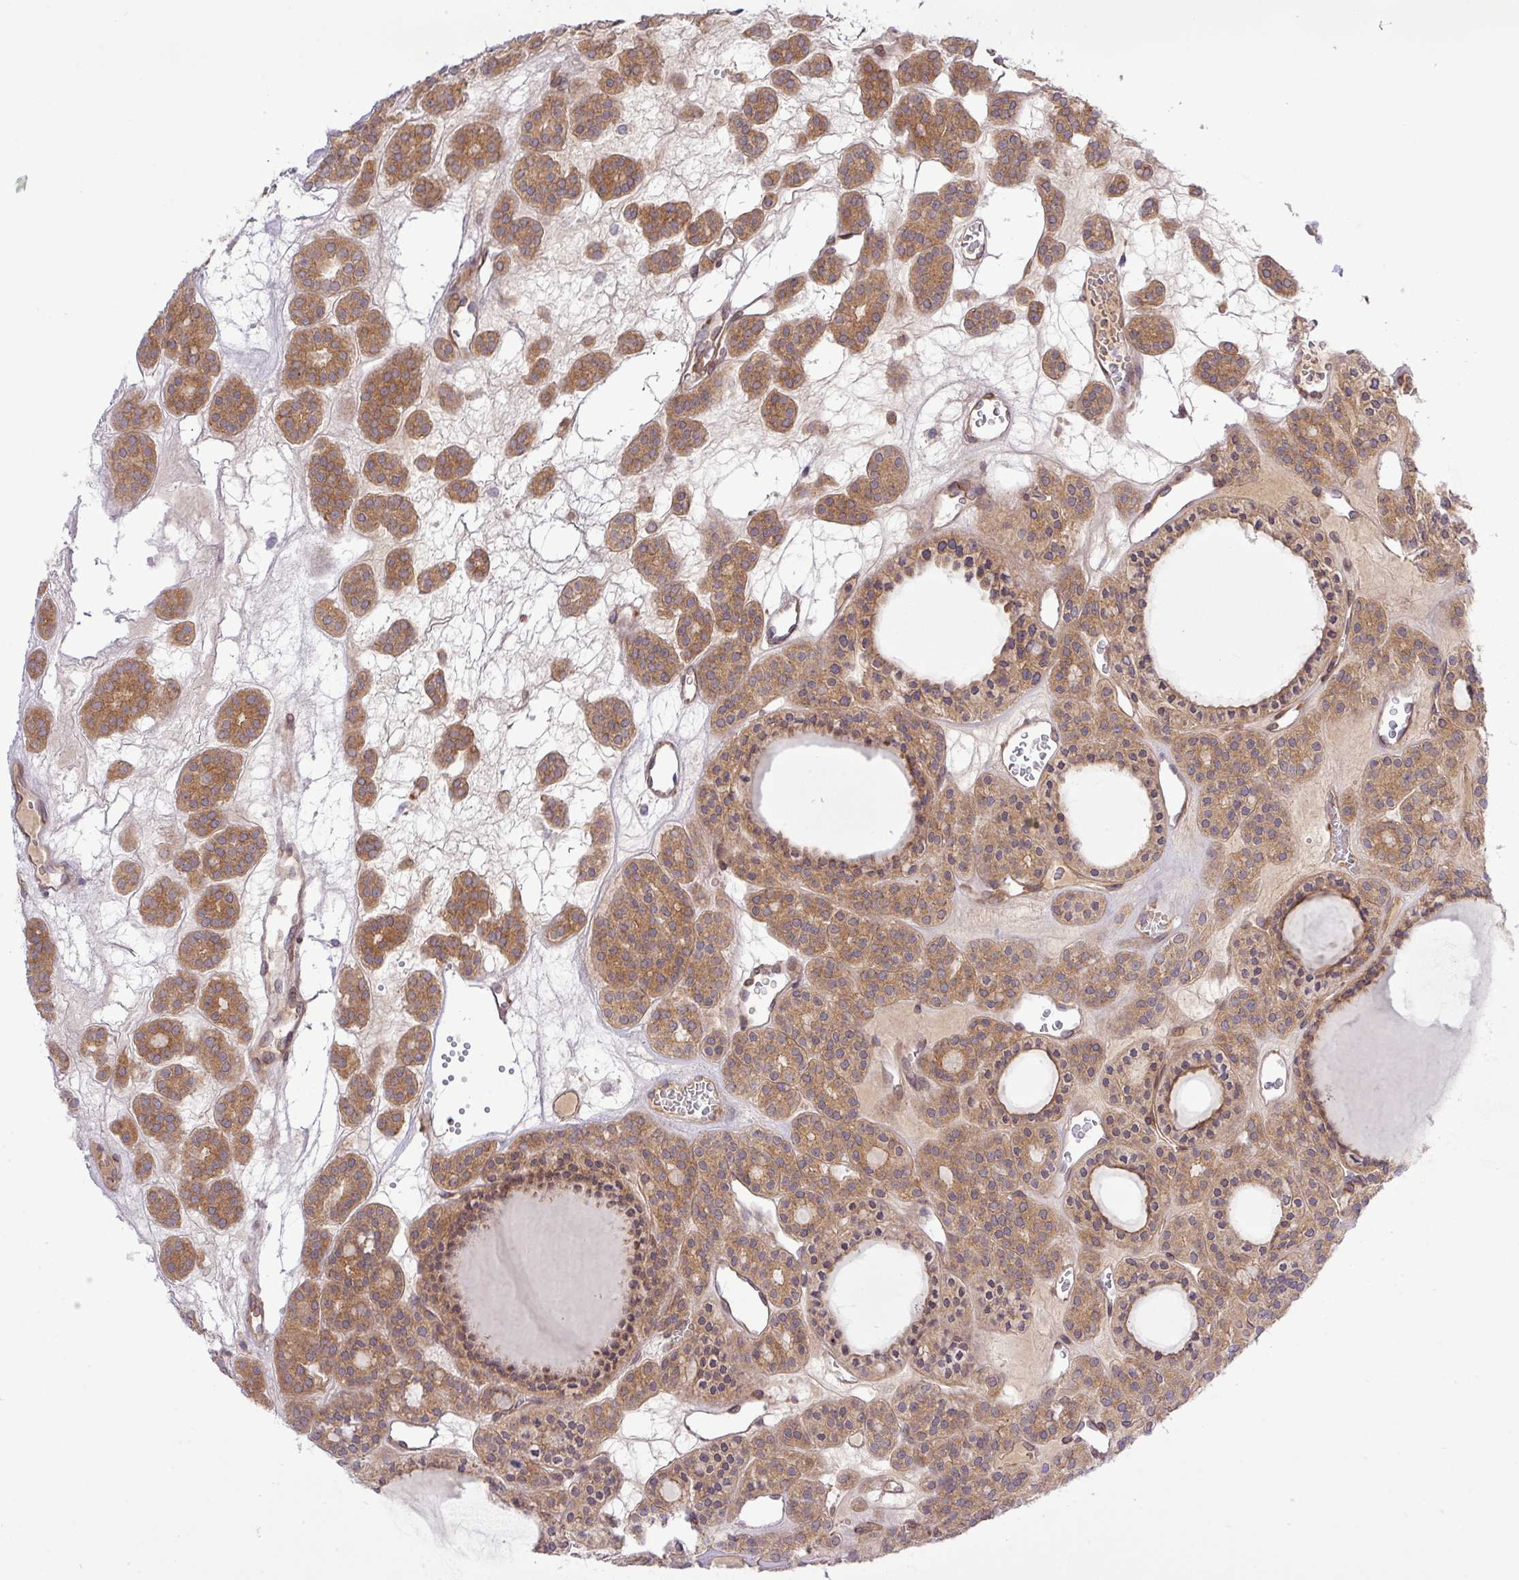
{"staining": {"intensity": "moderate", "quantity": ">75%", "location": "cytoplasmic/membranous"}, "tissue": "thyroid cancer", "cell_type": "Tumor cells", "image_type": "cancer", "snomed": [{"axis": "morphology", "description": "Follicular adenoma carcinoma, NOS"}, {"axis": "topography", "description": "Thyroid gland"}], "caption": "The micrograph exhibits staining of follicular adenoma carcinoma (thyroid), revealing moderate cytoplasmic/membranous protein staining (brown color) within tumor cells.", "gene": "FAM222B", "patient": {"sex": "female", "age": 63}}